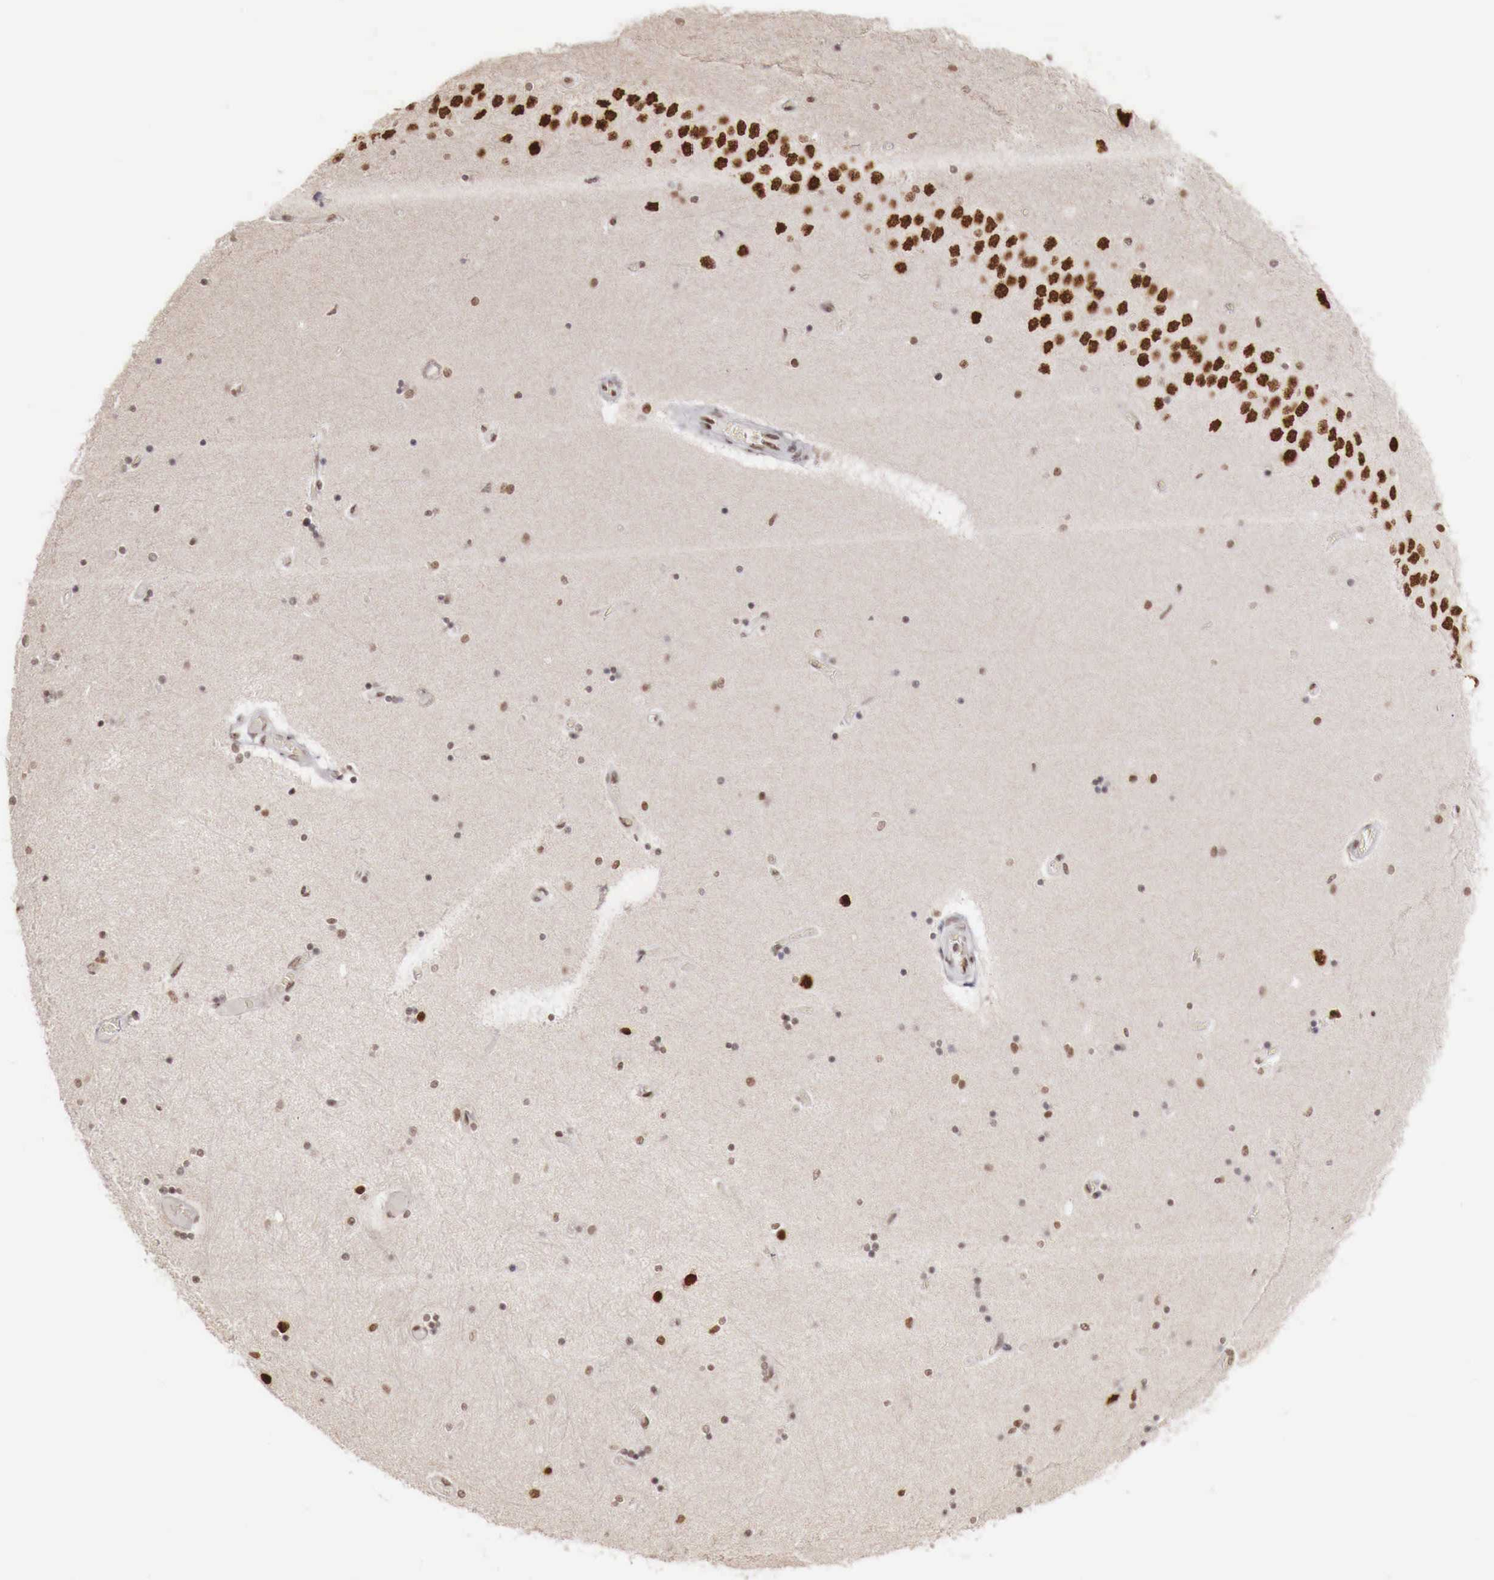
{"staining": {"intensity": "strong", "quantity": ">75%", "location": "nuclear"}, "tissue": "hippocampus", "cell_type": "Glial cells", "image_type": "normal", "snomed": [{"axis": "morphology", "description": "Normal tissue, NOS"}, {"axis": "topography", "description": "Hippocampus"}], "caption": "Brown immunohistochemical staining in benign human hippocampus shows strong nuclear staining in approximately >75% of glial cells. The protein is stained brown, and the nuclei are stained in blue (DAB (3,3'-diaminobenzidine) IHC with brightfield microscopy, high magnification).", "gene": "PHF14", "patient": {"sex": "female", "age": 54}}